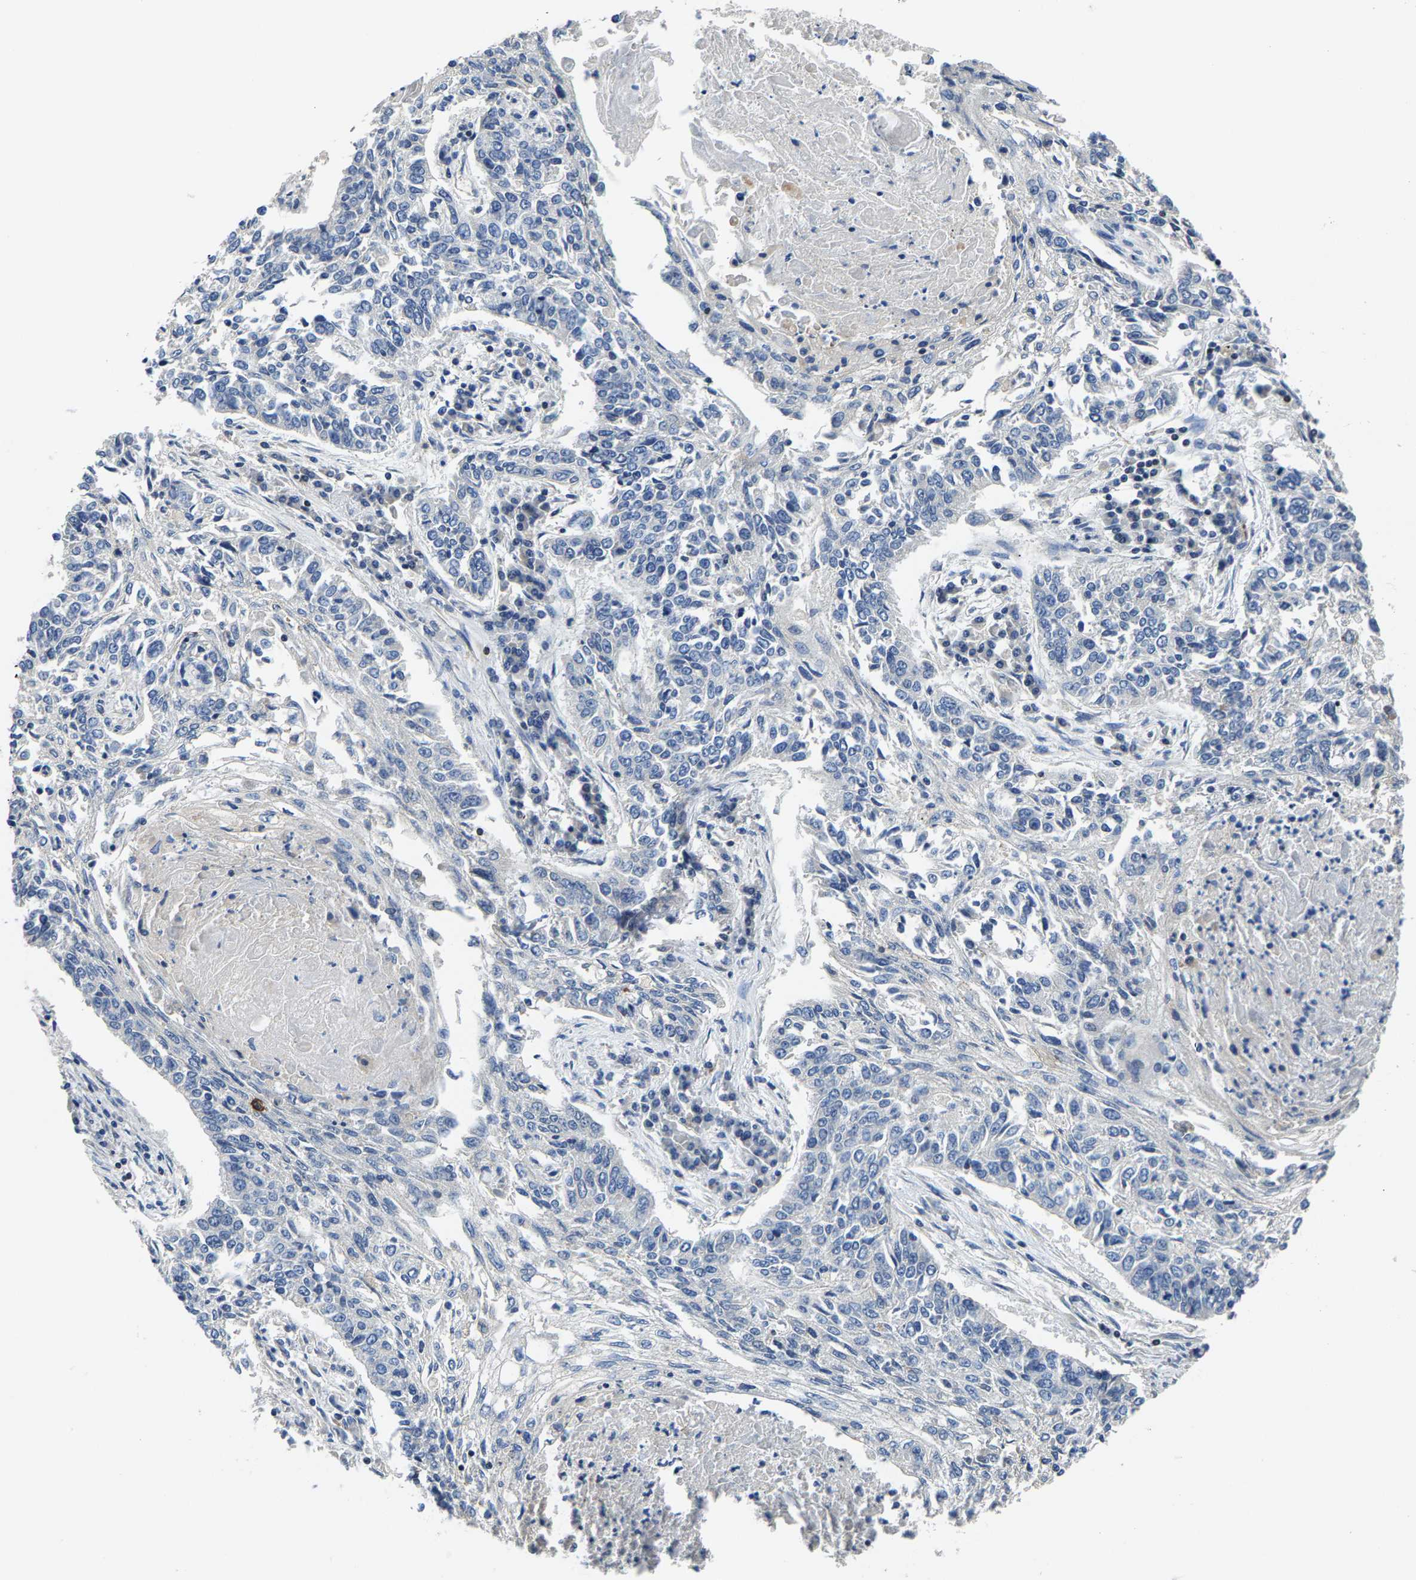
{"staining": {"intensity": "negative", "quantity": "none", "location": "none"}, "tissue": "lung cancer", "cell_type": "Tumor cells", "image_type": "cancer", "snomed": [{"axis": "morphology", "description": "Normal tissue, NOS"}, {"axis": "morphology", "description": "Squamous cell carcinoma, NOS"}, {"axis": "topography", "description": "Cartilage tissue"}, {"axis": "topography", "description": "Bronchus"}, {"axis": "topography", "description": "Lung"}], "caption": "DAB (3,3'-diaminobenzidine) immunohistochemical staining of lung squamous cell carcinoma exhibits no significant positivity in tumor cells. (DAB (3,3'-diaminobenzidine) IHC visualized using brightfield microscopy, high magnification).", "gene": "AGBL3", "patient": {"sex": "female", "age": 49}}